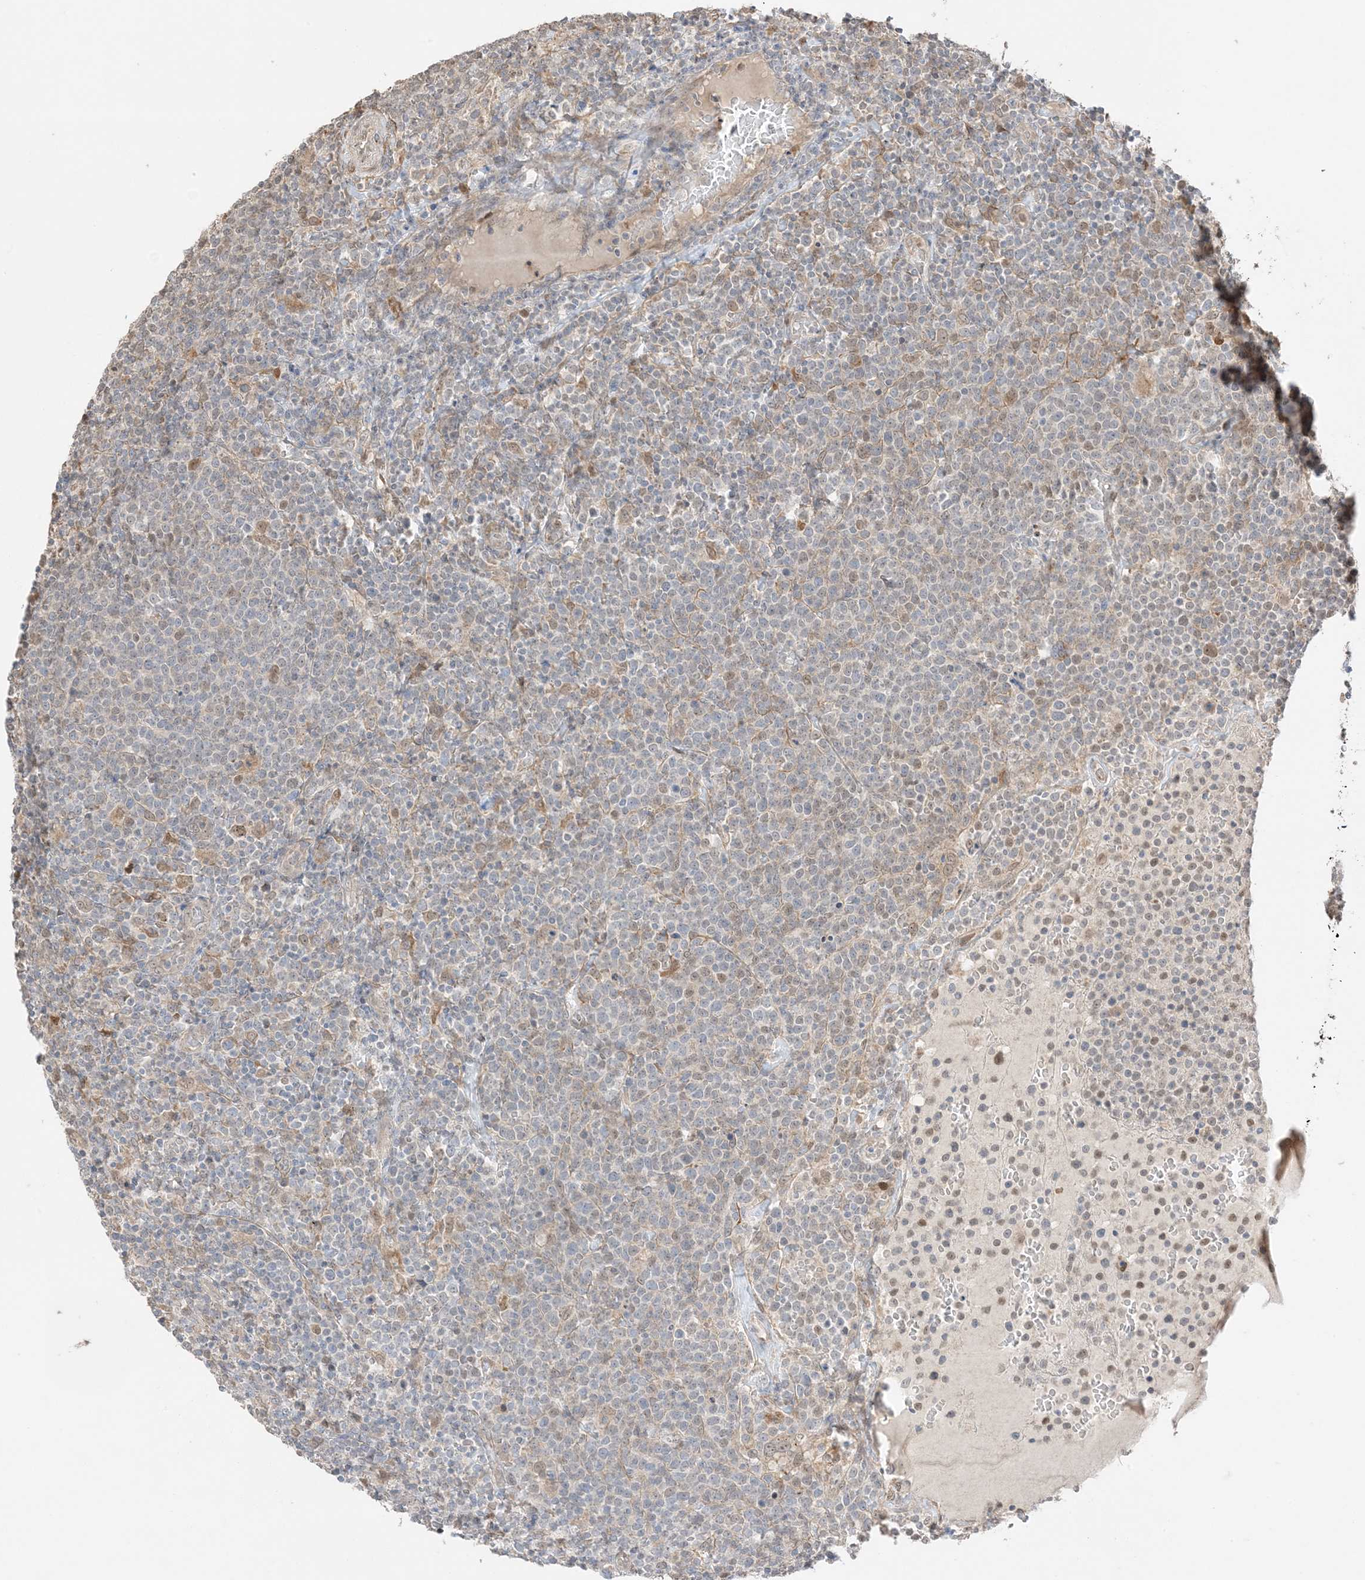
{"staining": {"intensity": "negative", "quantity": "none", "location": "none"}, "tissue": "lymphoma", "cell_type": "Tumor cells", "image_type": "cancer", "snomed": [{"axis": "morphology", "description": "Malignant lymphoma, non-Hodgkin's type, High grade"}, {"axis": "topography", "description": "Lymph node"}], "caption": "The photomicrograph demonstrates no significant expression in tumor cells of high-grade malignant lymphoma, non-Hodgkin's type.", "gene": "ZBTB41", "patient": {"sex": "male", "age": 61}}